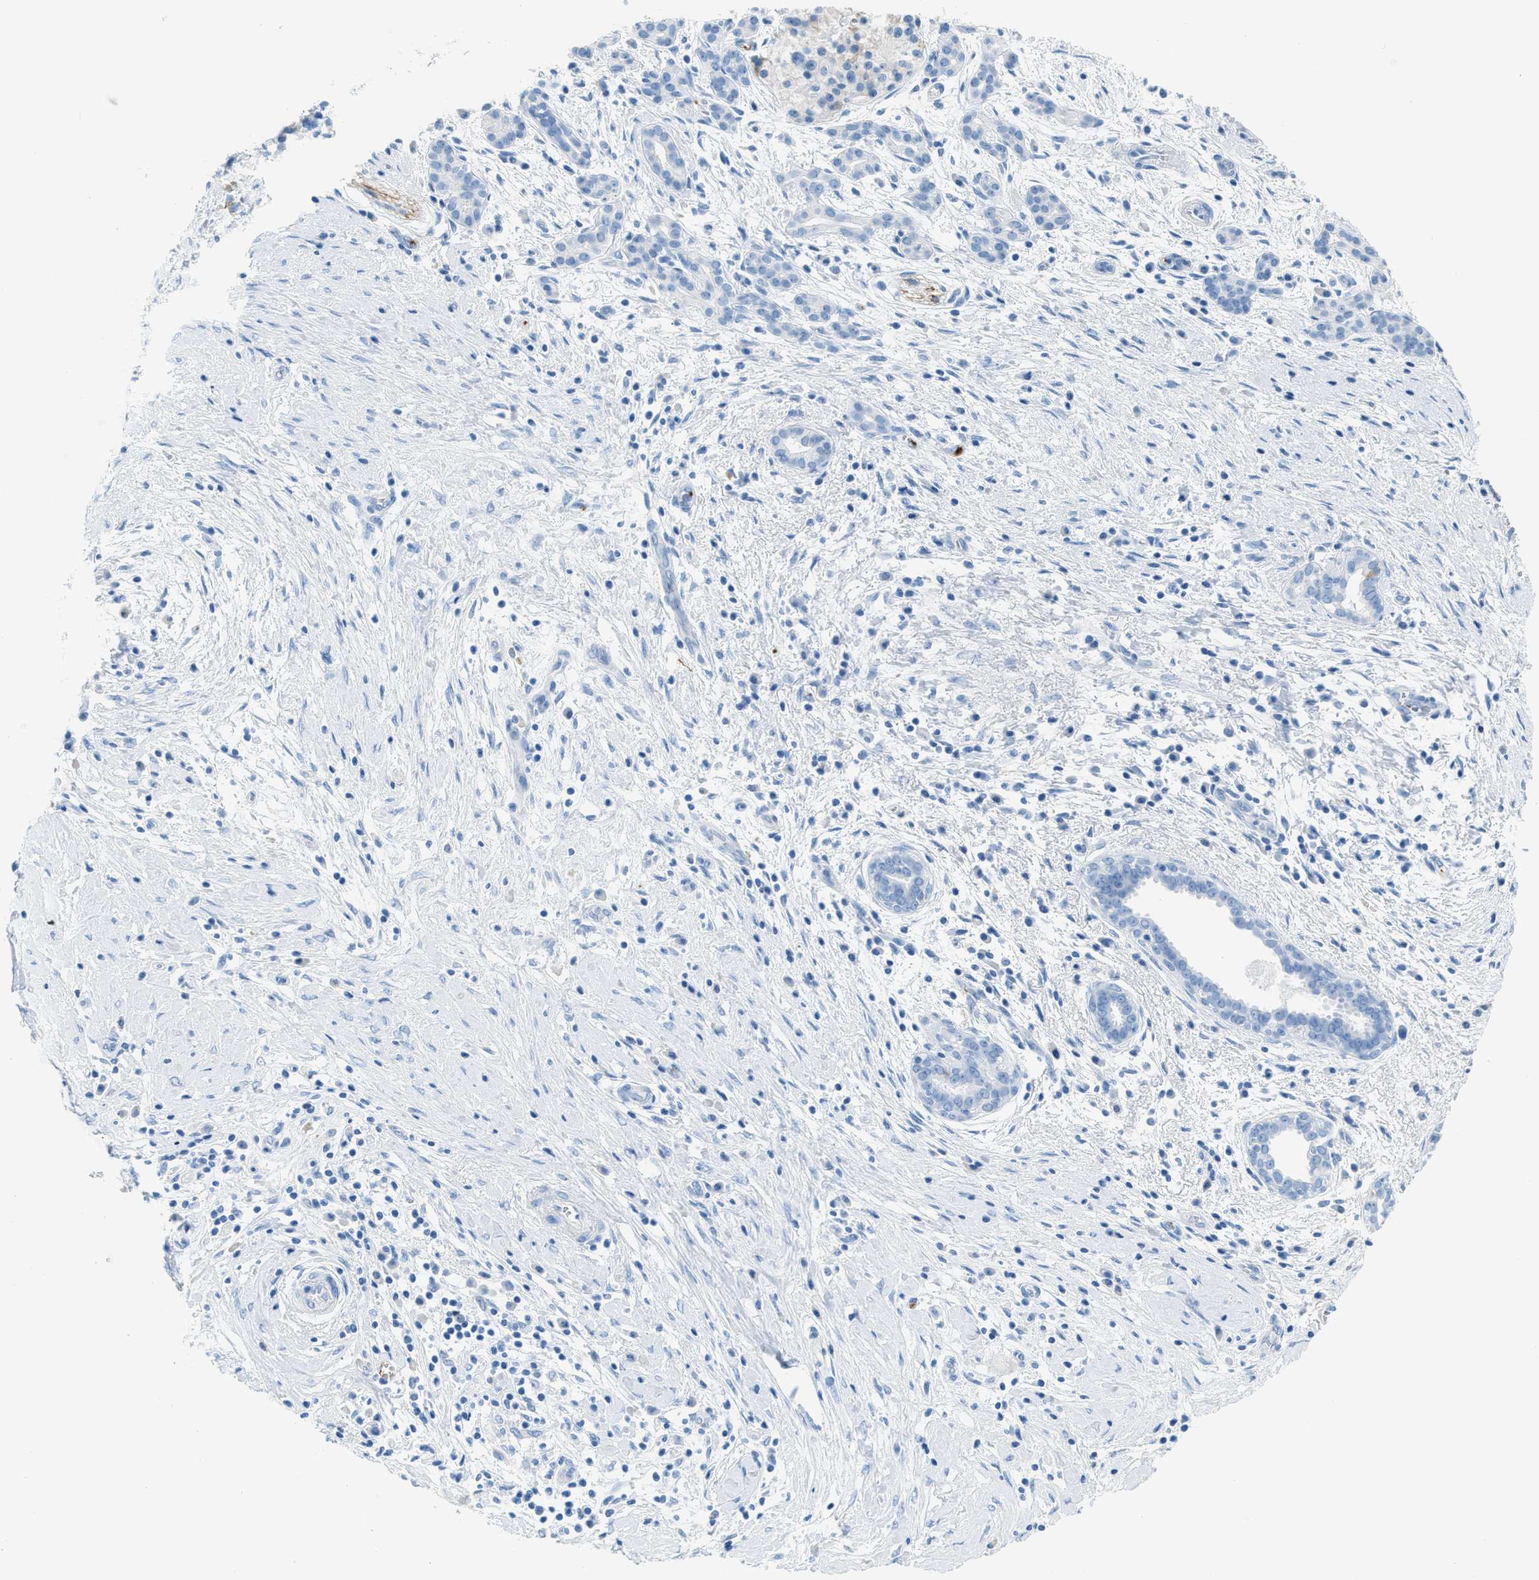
{"staining": {"intensity": "negative", "quantity": "none", "location": "none"}, "tissue": "pancreatic cancer", "cell_type": "Tumor cells", "image_type": "cancer", "snomed": [{"axis": "morphology", "description": "Adenocarcinoma, NOS"}, {"axis": "topography", "description": "Pancreas"}], "caption": "The immunohistochemistry (IHC) micrograph has no significant staining in tumor cells of pancreatic cancer tissue.", "gene": "FAIM2", "patient": {"sex": "female", "age": 70}}